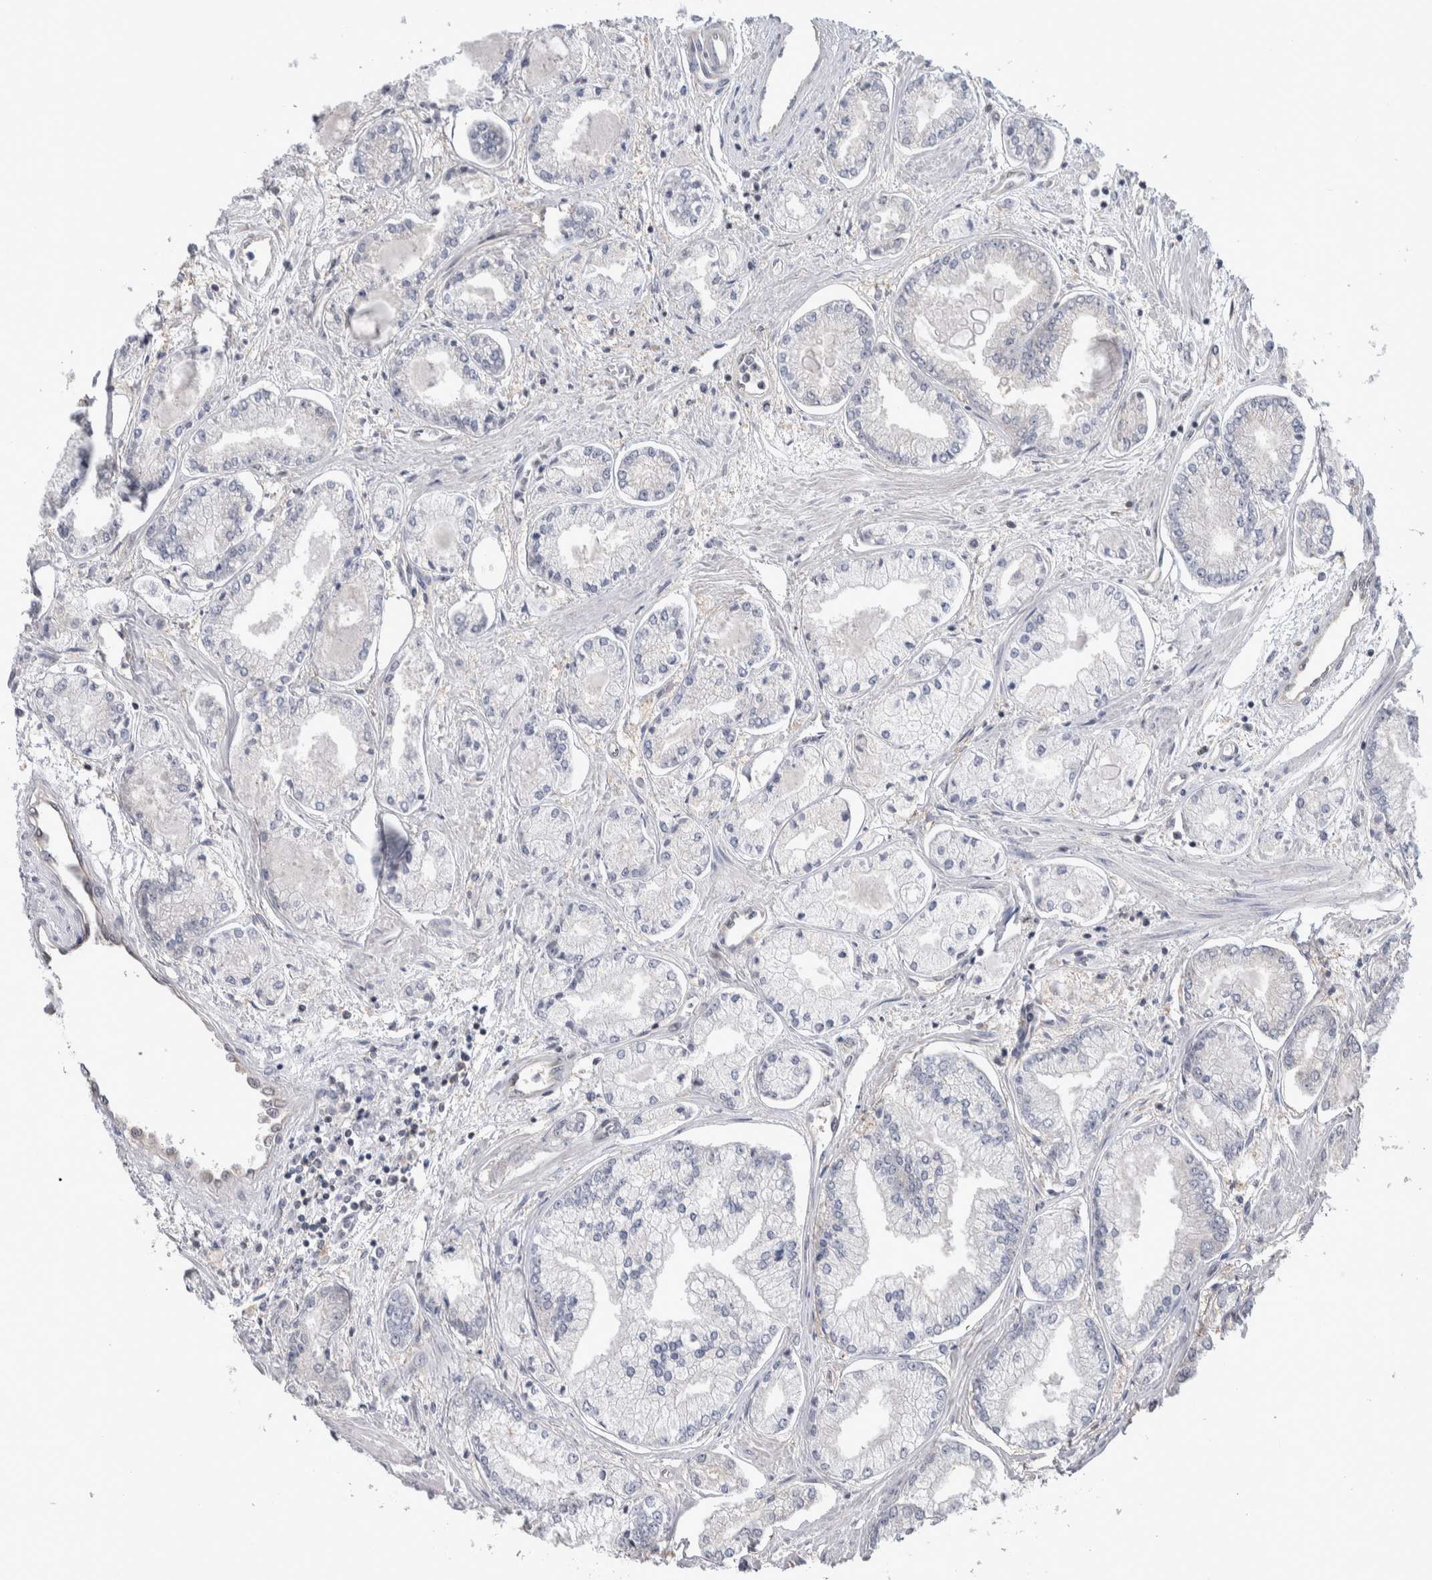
{"staining": {"intensity": "negative", "quantity": "none", "location": "none"}, "tissue": "prostate cancer", "cell_type": "Tumor cells", "image_type": "cancer", "snomed": [{"axis": "morphology", "description": "Adenocarcinoma, Low grade"}, {"axis": "topography", "description": "Prostate"}], "caption": "Immunohistochemistry of prostate adenocarcinoma (low-grade) displays no staining in tumor cells. (IHC, brightfield microscopy, high magnification).", "gene": "TAX1BP1", "patient": {"sex": "male", "age": 52}}